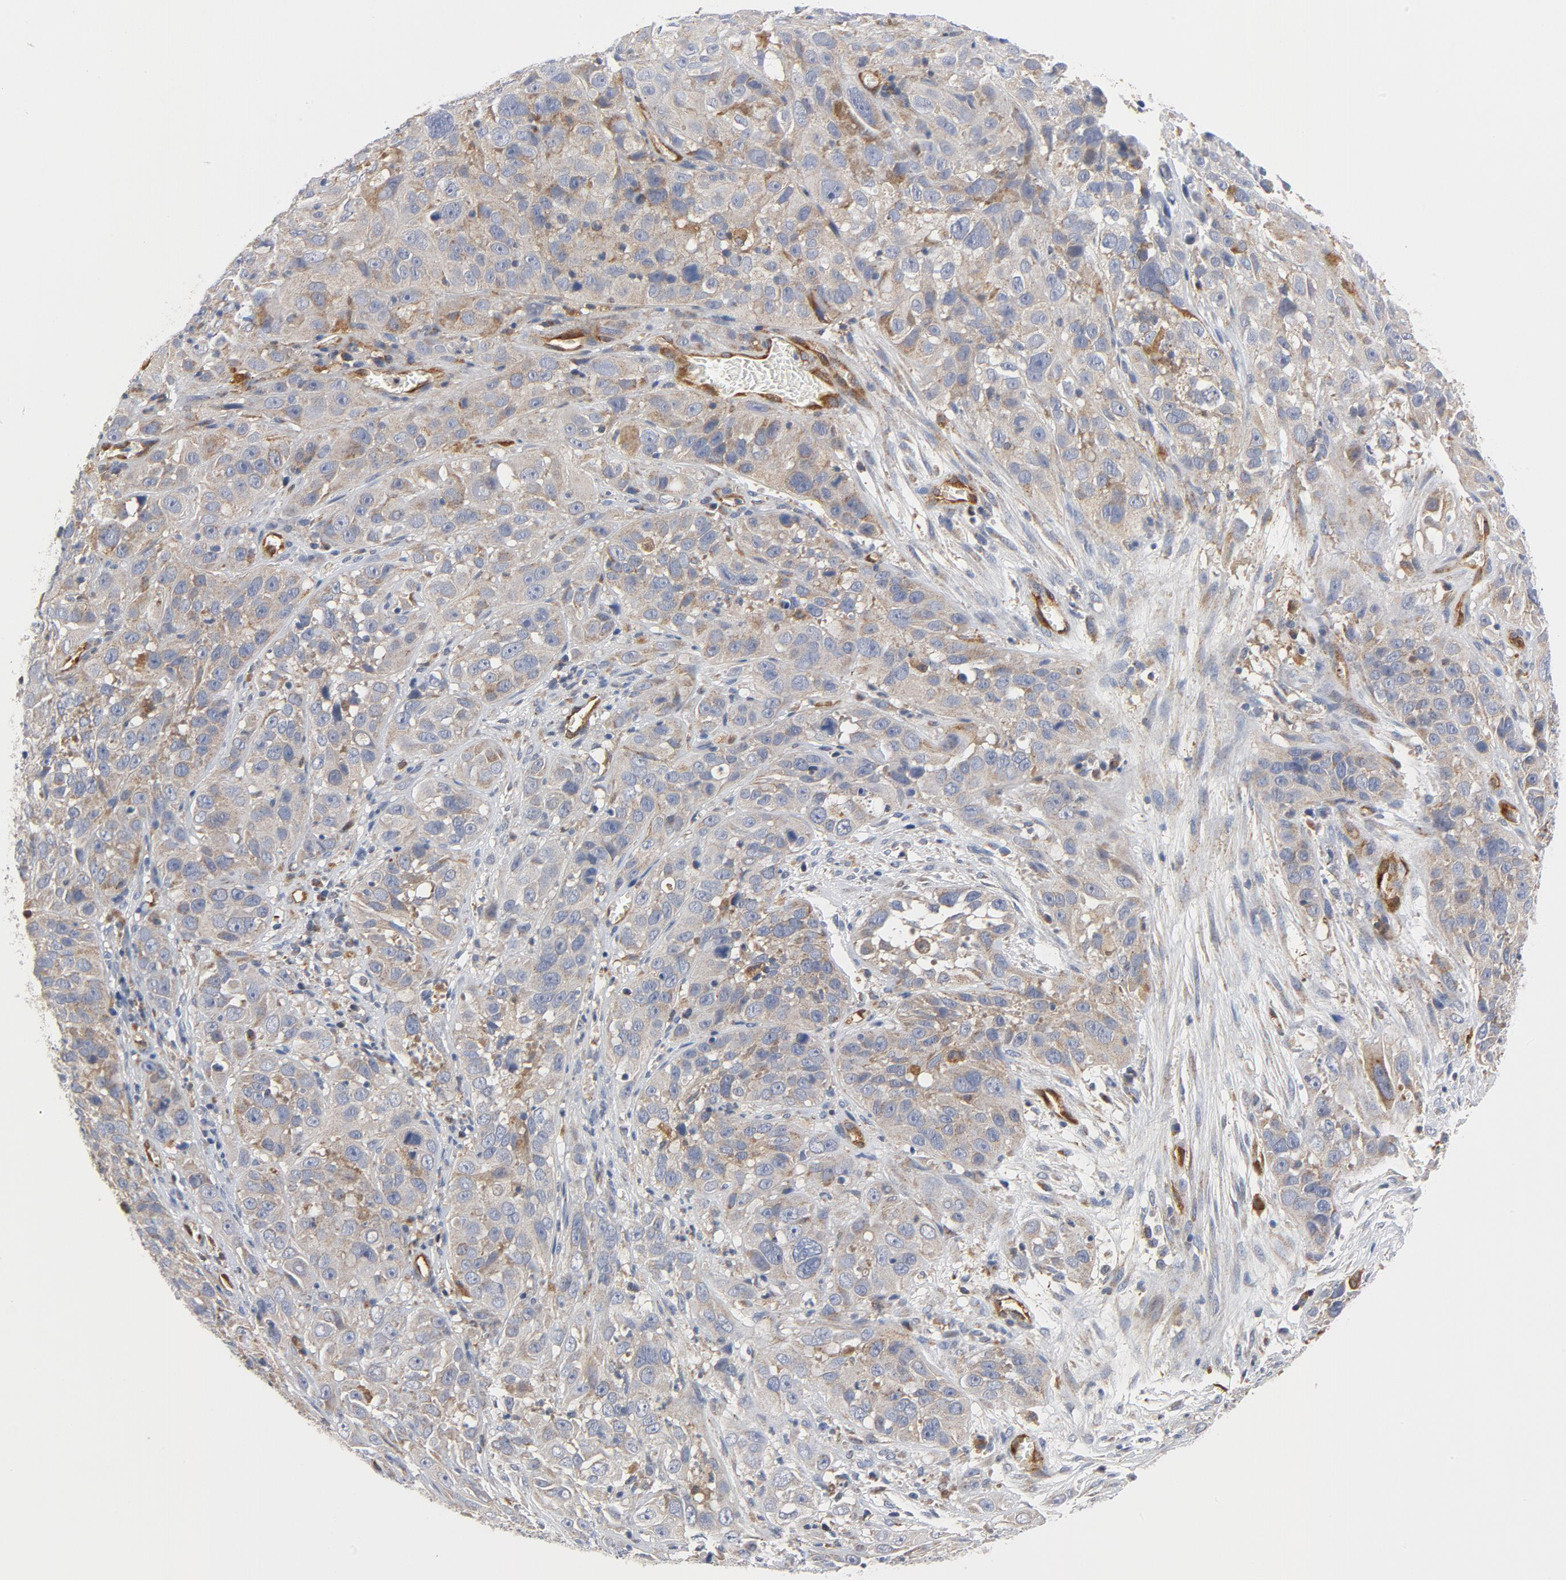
{"staining": {"intensity": "weak", "quantity": ">75%", "location": "cytoplasmic/membranous"}, "tissue": "cervical cancer", "cell_type": "Tumor cells", "image_type": "cancer", "snomed": [{"axis": "morphology", "description": "Squamous cell carcinoma, NOS"}, {"axis": "topography", "description": "Cervix"}], "caption": "Protein staining exhibits weak cytoplasmic/membranous staining in about >75% of tumor cells in cervical squamous cell carcinoma.", "gene": "RAPGEF4", "patient": {"sex": "female", "age": 32}}